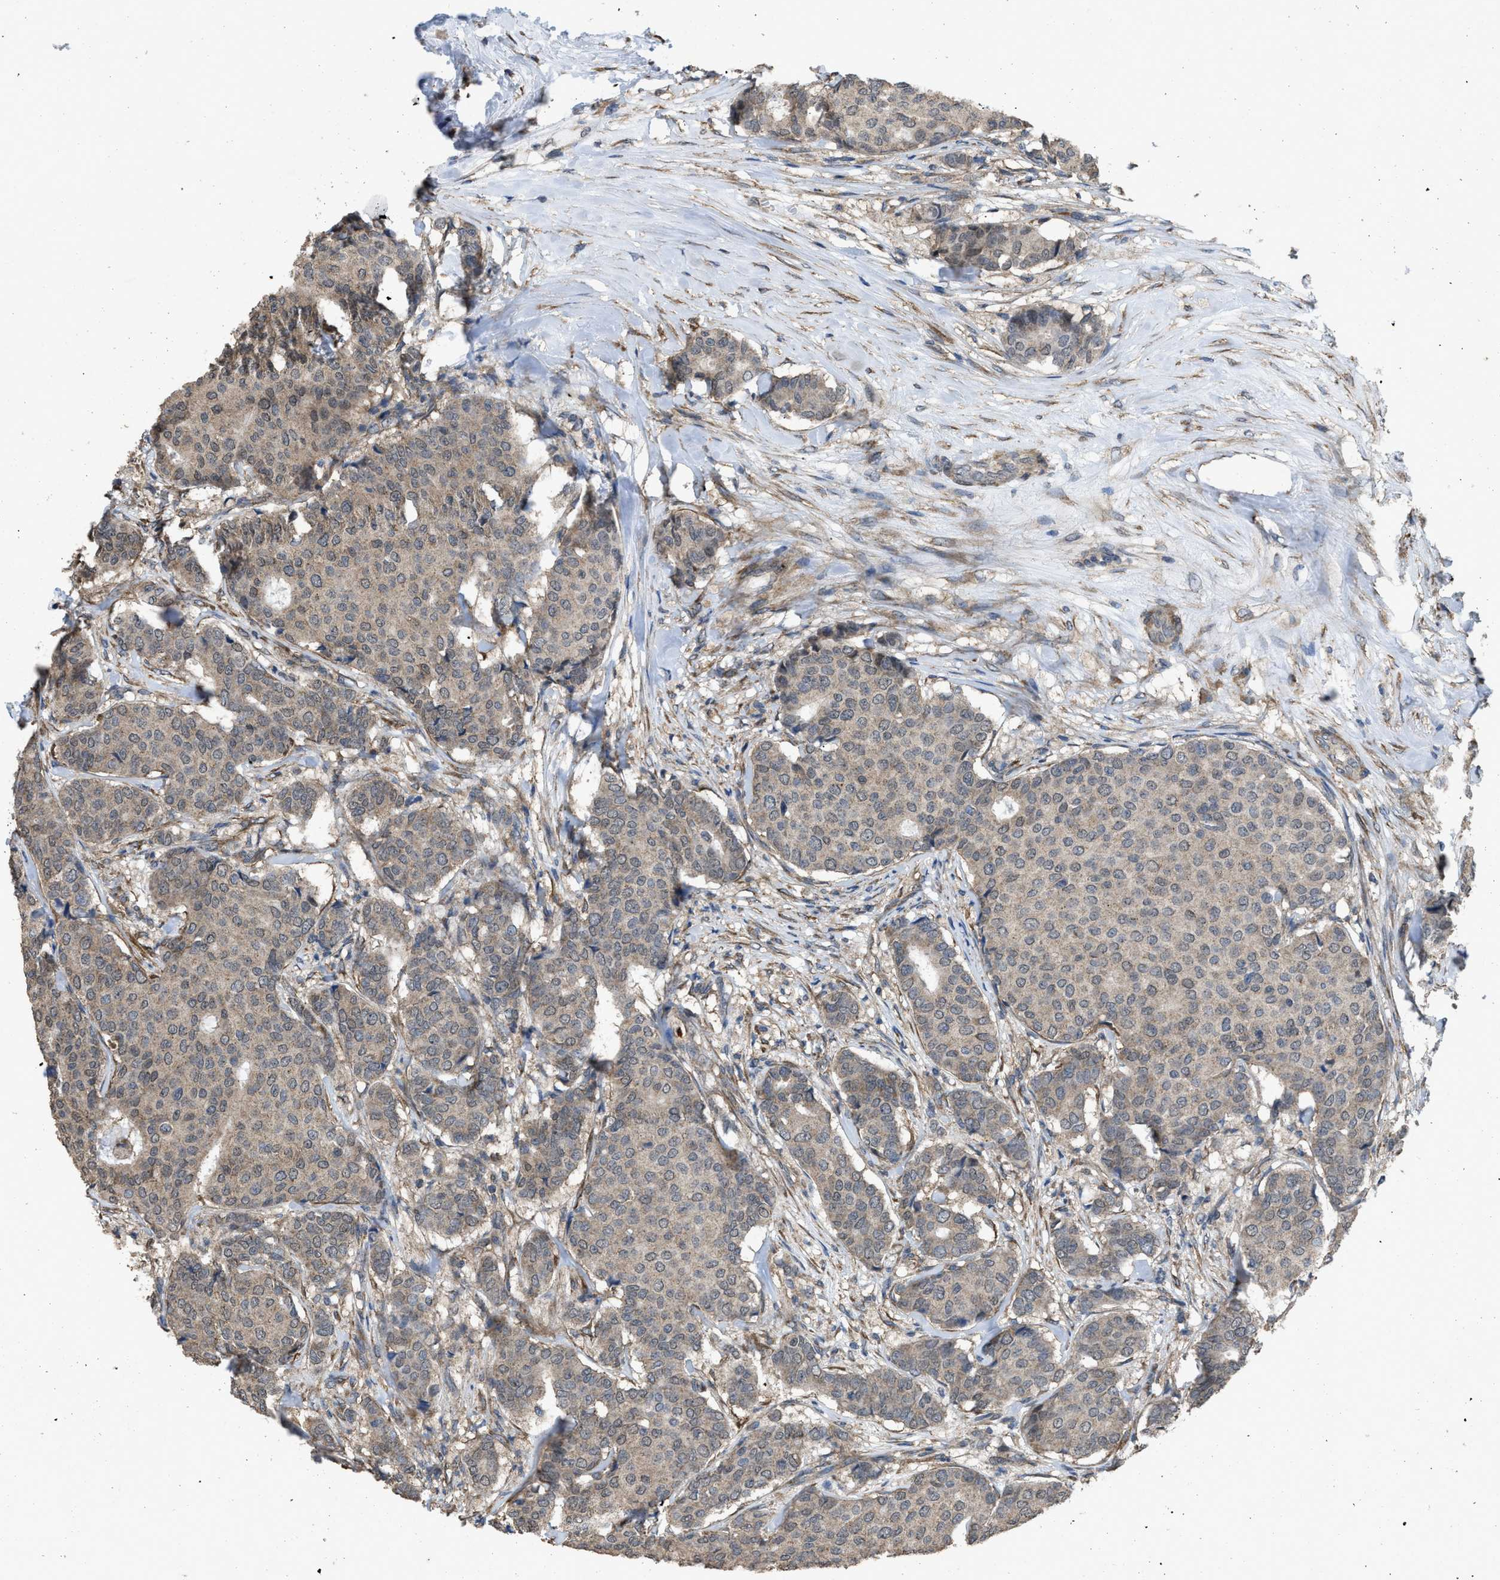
{"staining": {"intensity": "weak", "quantity": ">75%", "location": "cytoplasmic/membranous"}, "tissue": "breast cancer", "cell_type": "Tumor cells", "image_type": "cancer", "snomed": [{"axis": "morphology", "description": "Duct carcinoma"}, {"axis": "topography", "description": "Breast"}], "caption": "Brown immunohistochemical staining in infiltrating ductal carcinoma (breast) exhibits weak cytoplasmic/membranous staining in approximately >75% of tumor cells. The protein is stained brown, and the nuclei are stained in blue (DAB (3,3'-diaminobenzidine) IHC with brightfield microscopy, high magnification).", "gene": "ARL6", "patient": {"sex": "female", "age": 75}}